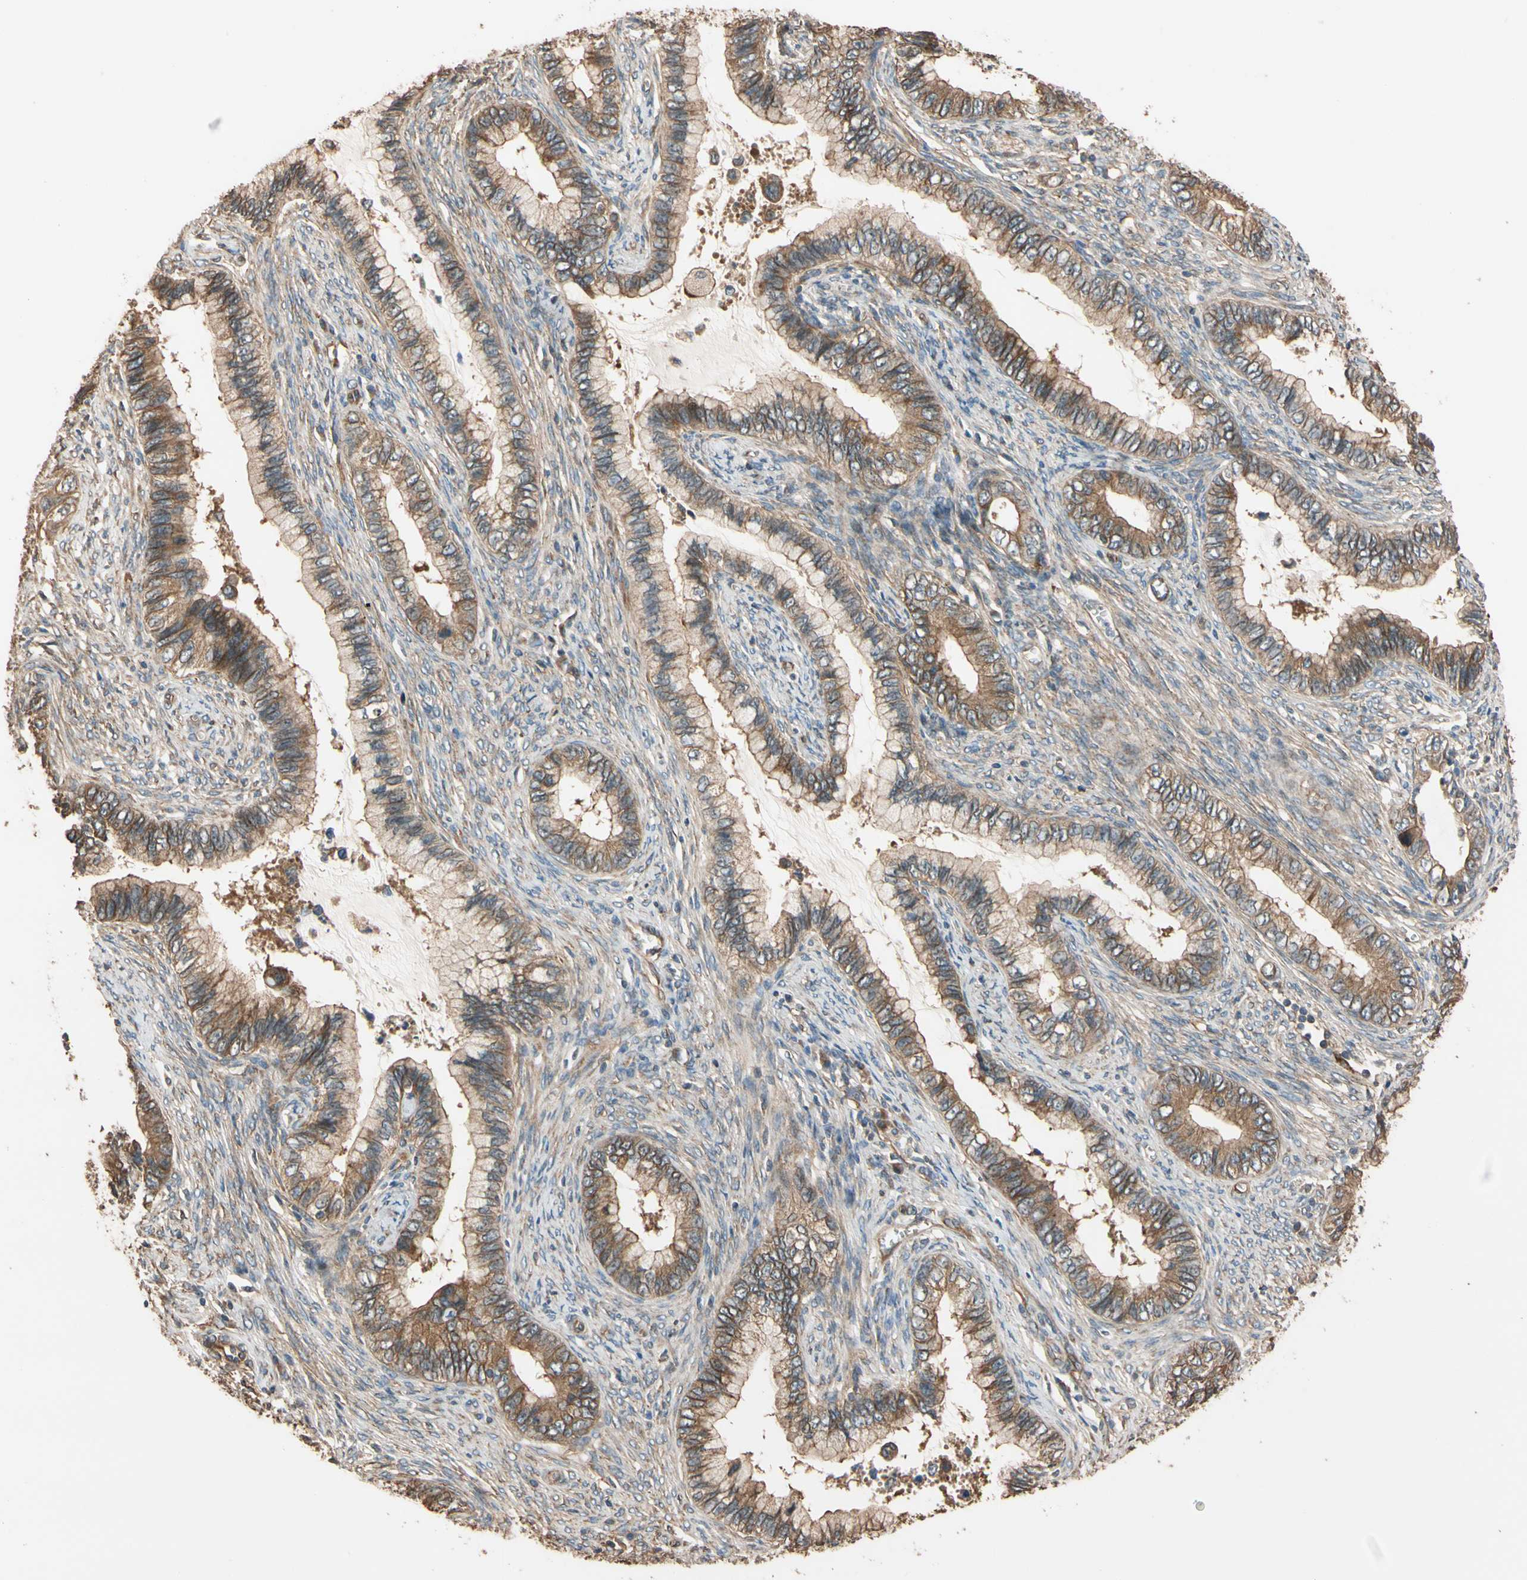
{"staining": {"intensity": "moderate", "quantity": ">75%", "location": "cytoplasmic/membranous"}, "tissue": "cervical cancer", "cell_type": "Tumor cells", "image_type": "cancer", "snomed": [{"axis": "morphology", "description": "Adenocarcinoma, NOS"}, {"axis": "topography", "description": "Cervix"}], "caption": "Adenocarcinoma (cervical) stained with a brown dye reveals moderate cytoplasmic/membranous positive positivity in about >75% of tumor cells.", "gene": "MGRN1", "patient": {"sex": "female", "age": 44}}